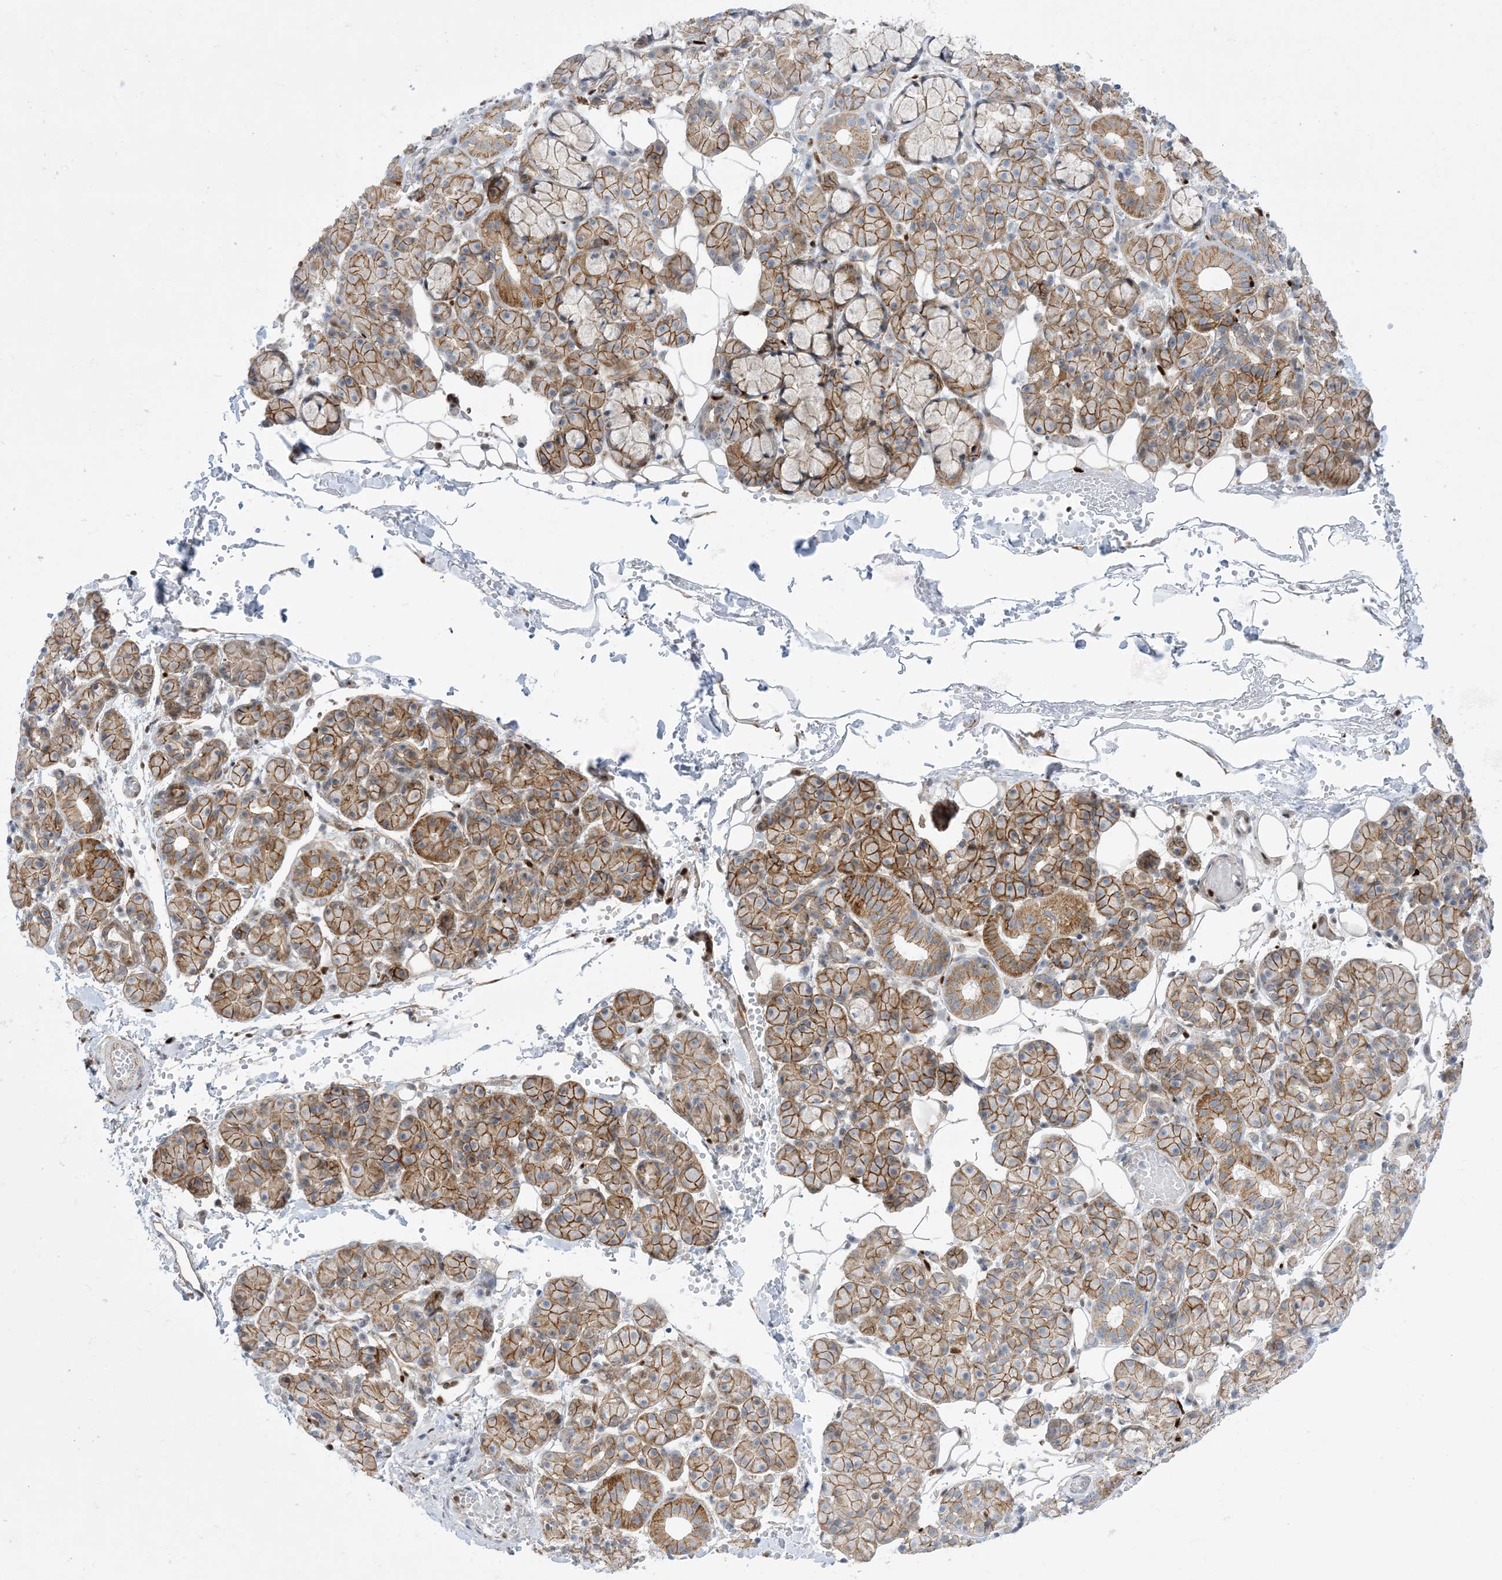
{"staining": {"intensity": "moderate", "quantity": ">75%", "location": "cytoplasmic/membranous"}, "tissue": "salivary gland", "cell_type": "Glandular cells", "image_type": "normal", "snomed": [{"axis": "morphology", "description": "Normal tissue, NOS"}, {"axis": "topography", "description": "Salivary gland"}], "caption": "Salivary gland stained for a protein reveals moderate cytoplasmic/membranous positivity in glandular cells. (DAB IHC with brightfield microscopy, high magnification).", "gene": "MARS2", "patient": {"sex": "male", "age": 63}}